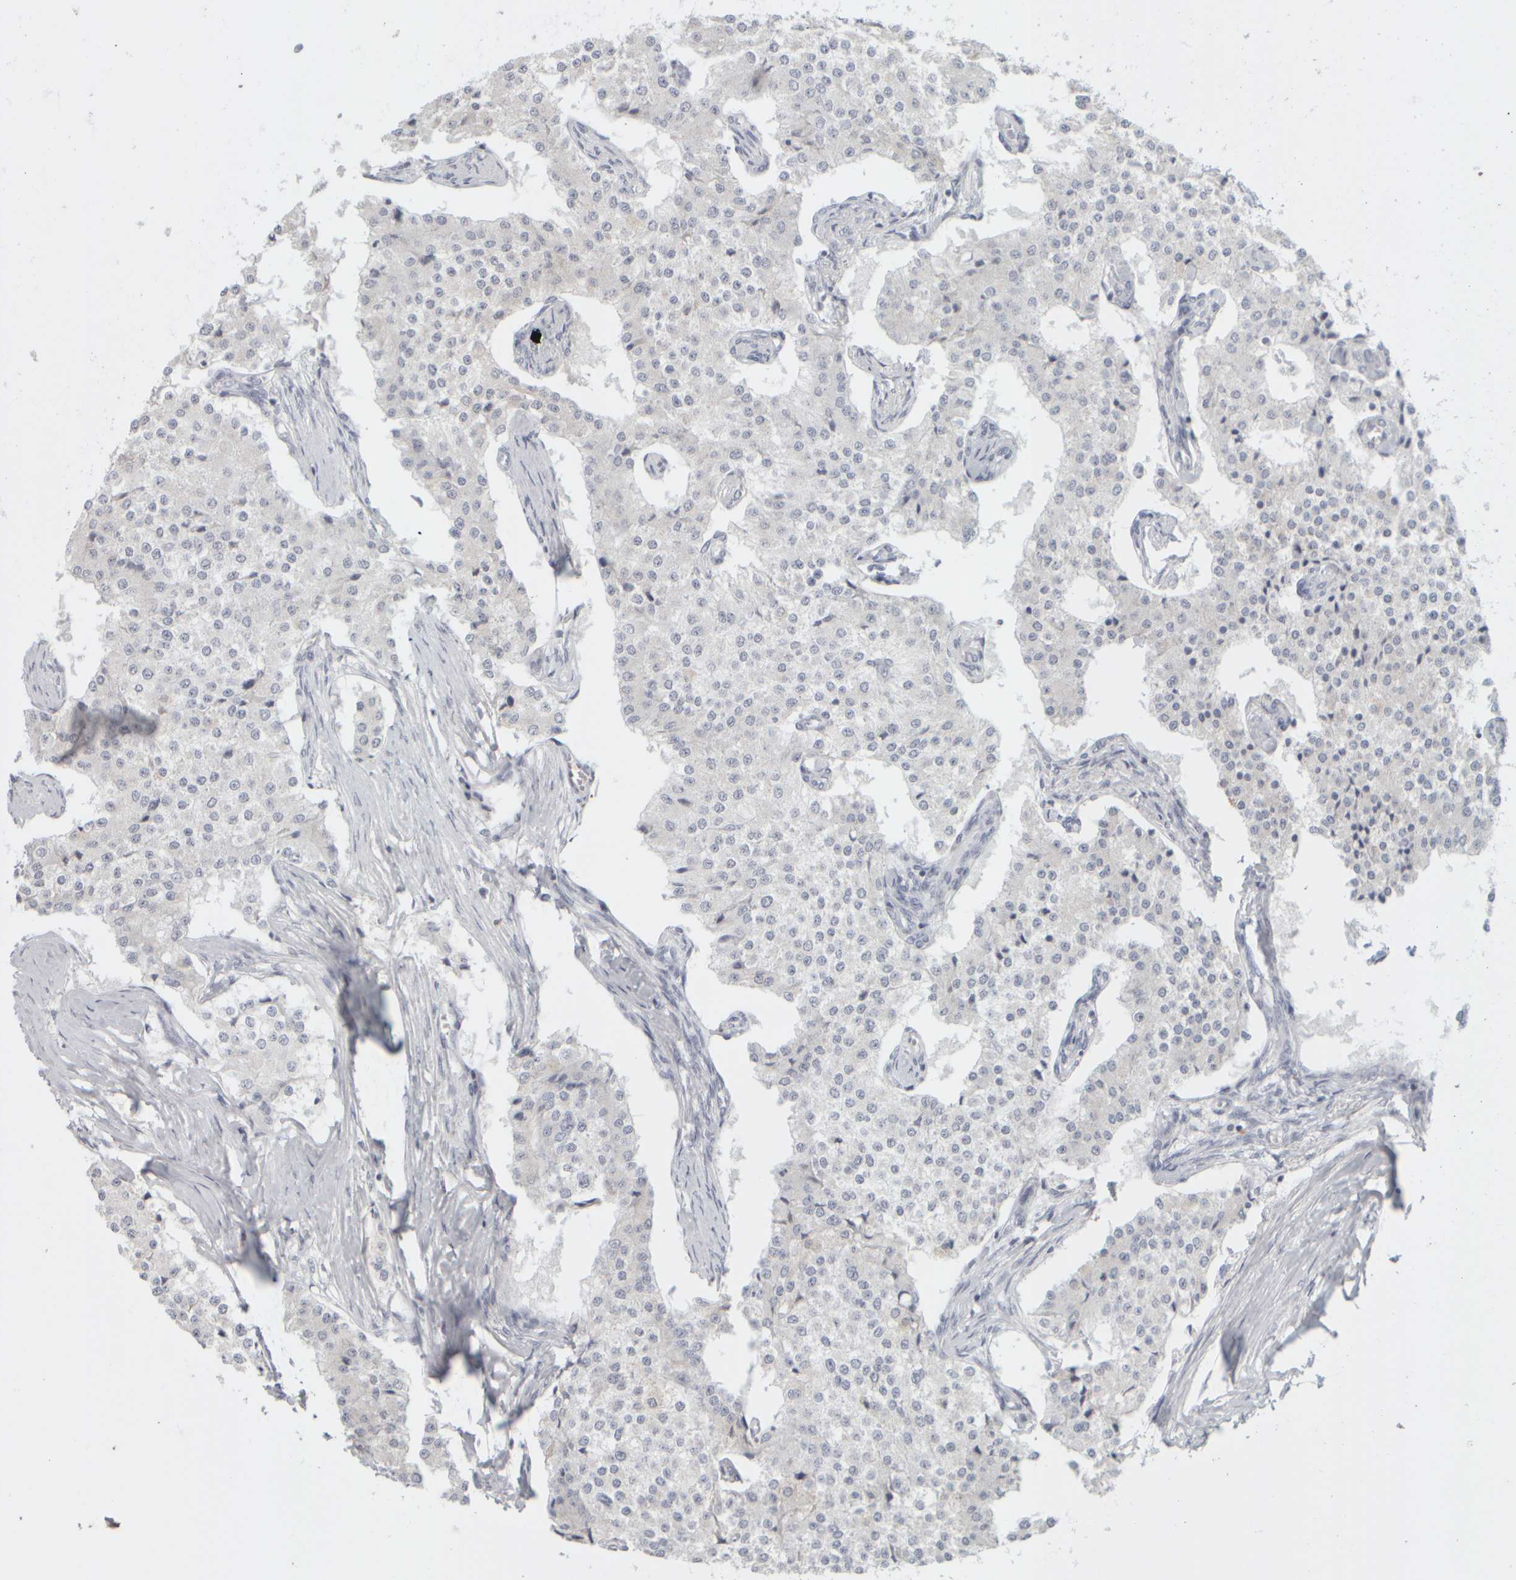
{"staining": {"intensity": "negative", "quantity": "none", "location": "none"}, "tissue": "carcinoid", "cell_type": "Tumor cells", "image_type": "cancer", "snomed": [{"axis": "morphology", "description": "Carcinoid, malignant, NOS"}, {"axis": "topography", "description": "Colon"}], "caption": "Carcinoid stained for a protein using immunohistochemistry demonstrates no expression tumor cells.", "gene": "DCXR", "patient": {"sex": "female", "age": 52}}